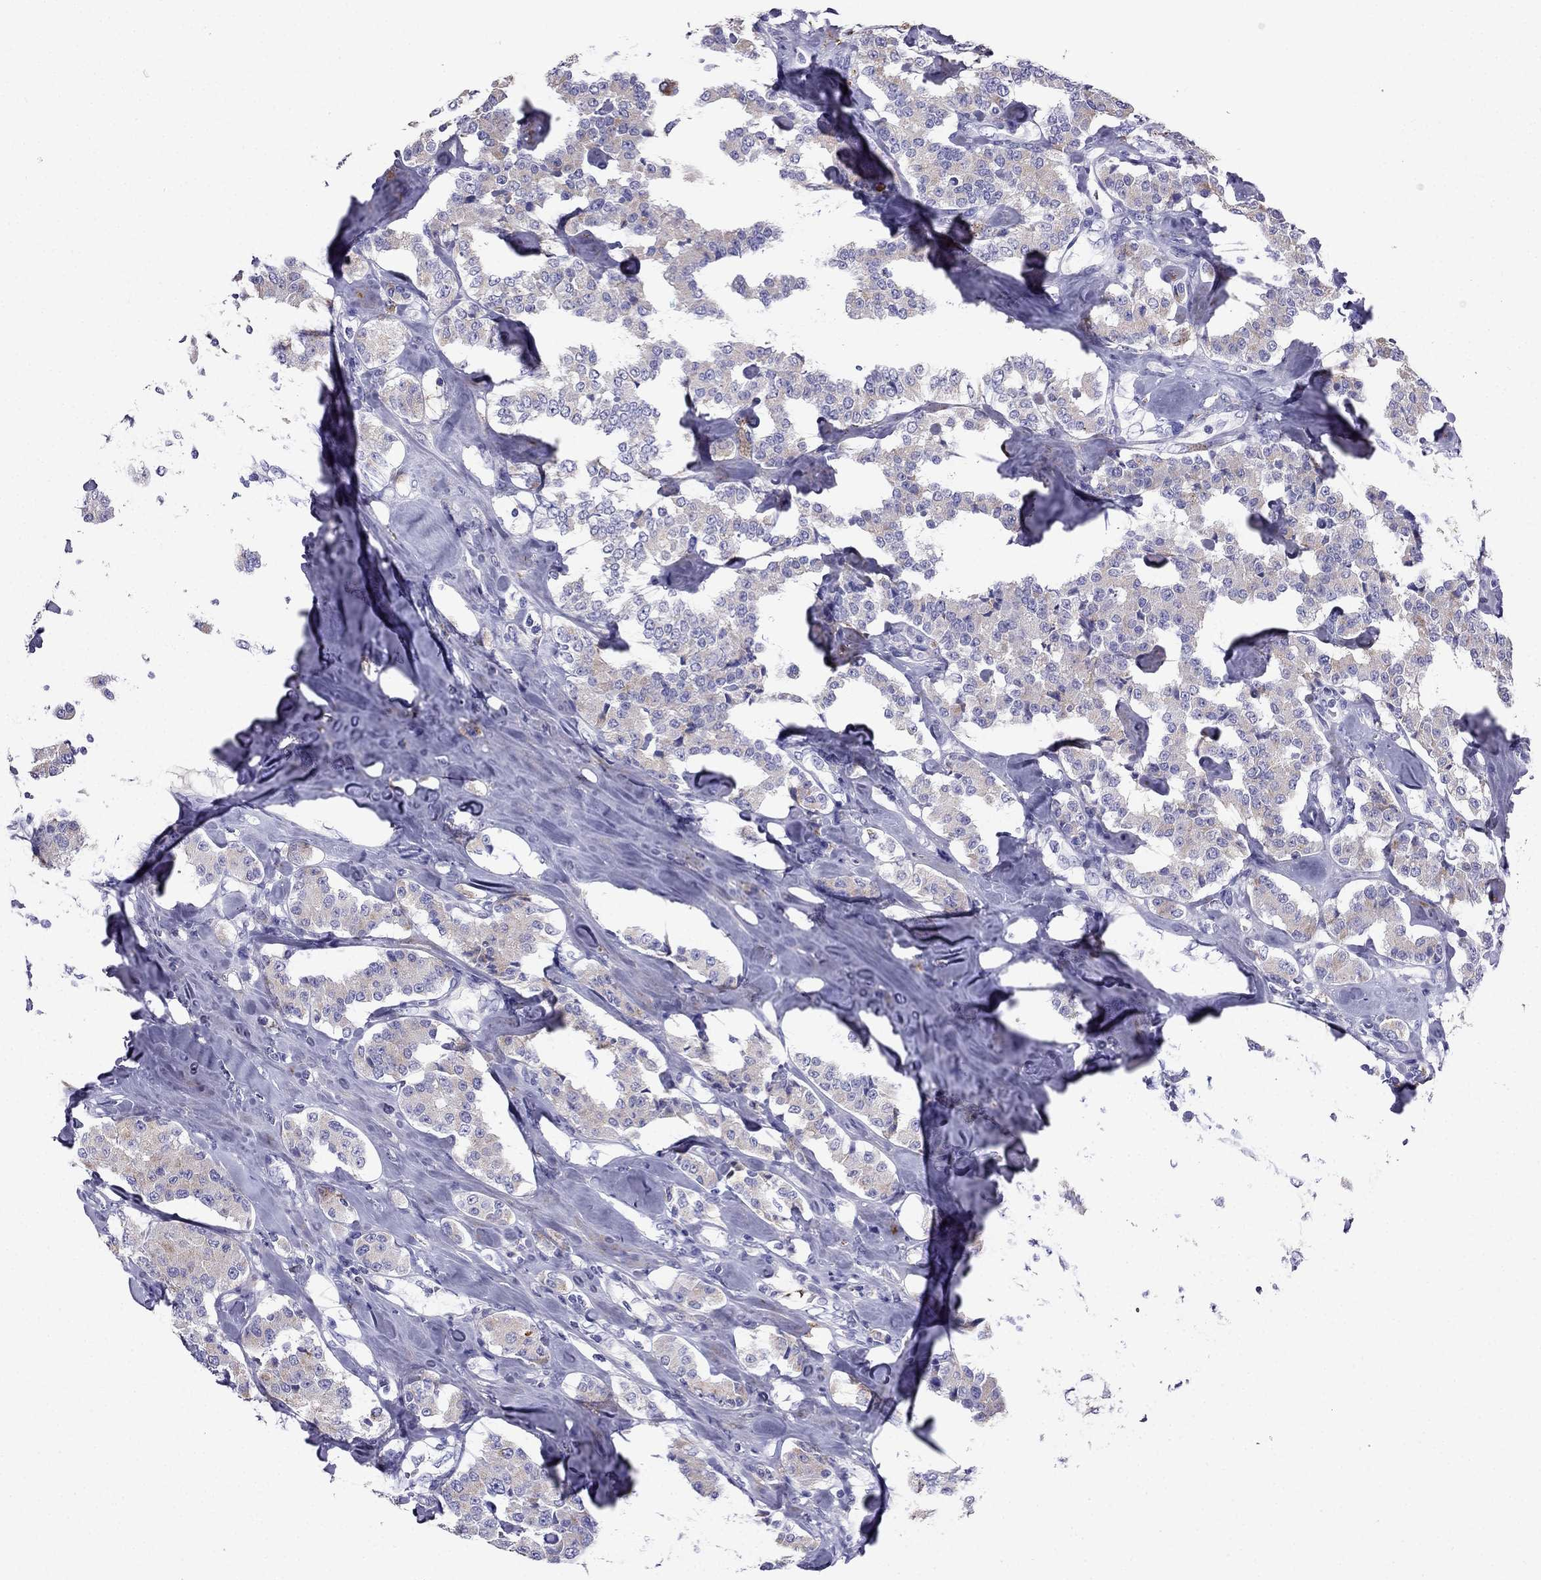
{"staining": {"intensity": "weak", "quantity": "<25%", "location": "cytoplasmic/membranous"}, "tissue": "carcinoid", "cell_type": "Tumor cells", "image_type": "cancer", "snomed": [{"axis": "morphology", "description": "Carcinoid, malignant, NOS"}, {"axis": "topography", "description": "Pancreas"}], "caption": "Histopathology image shows no significant protein staining in tumor cells of carcinoid.", "gene": "PTH", "patient": {"sex": "male", "age": 41}}